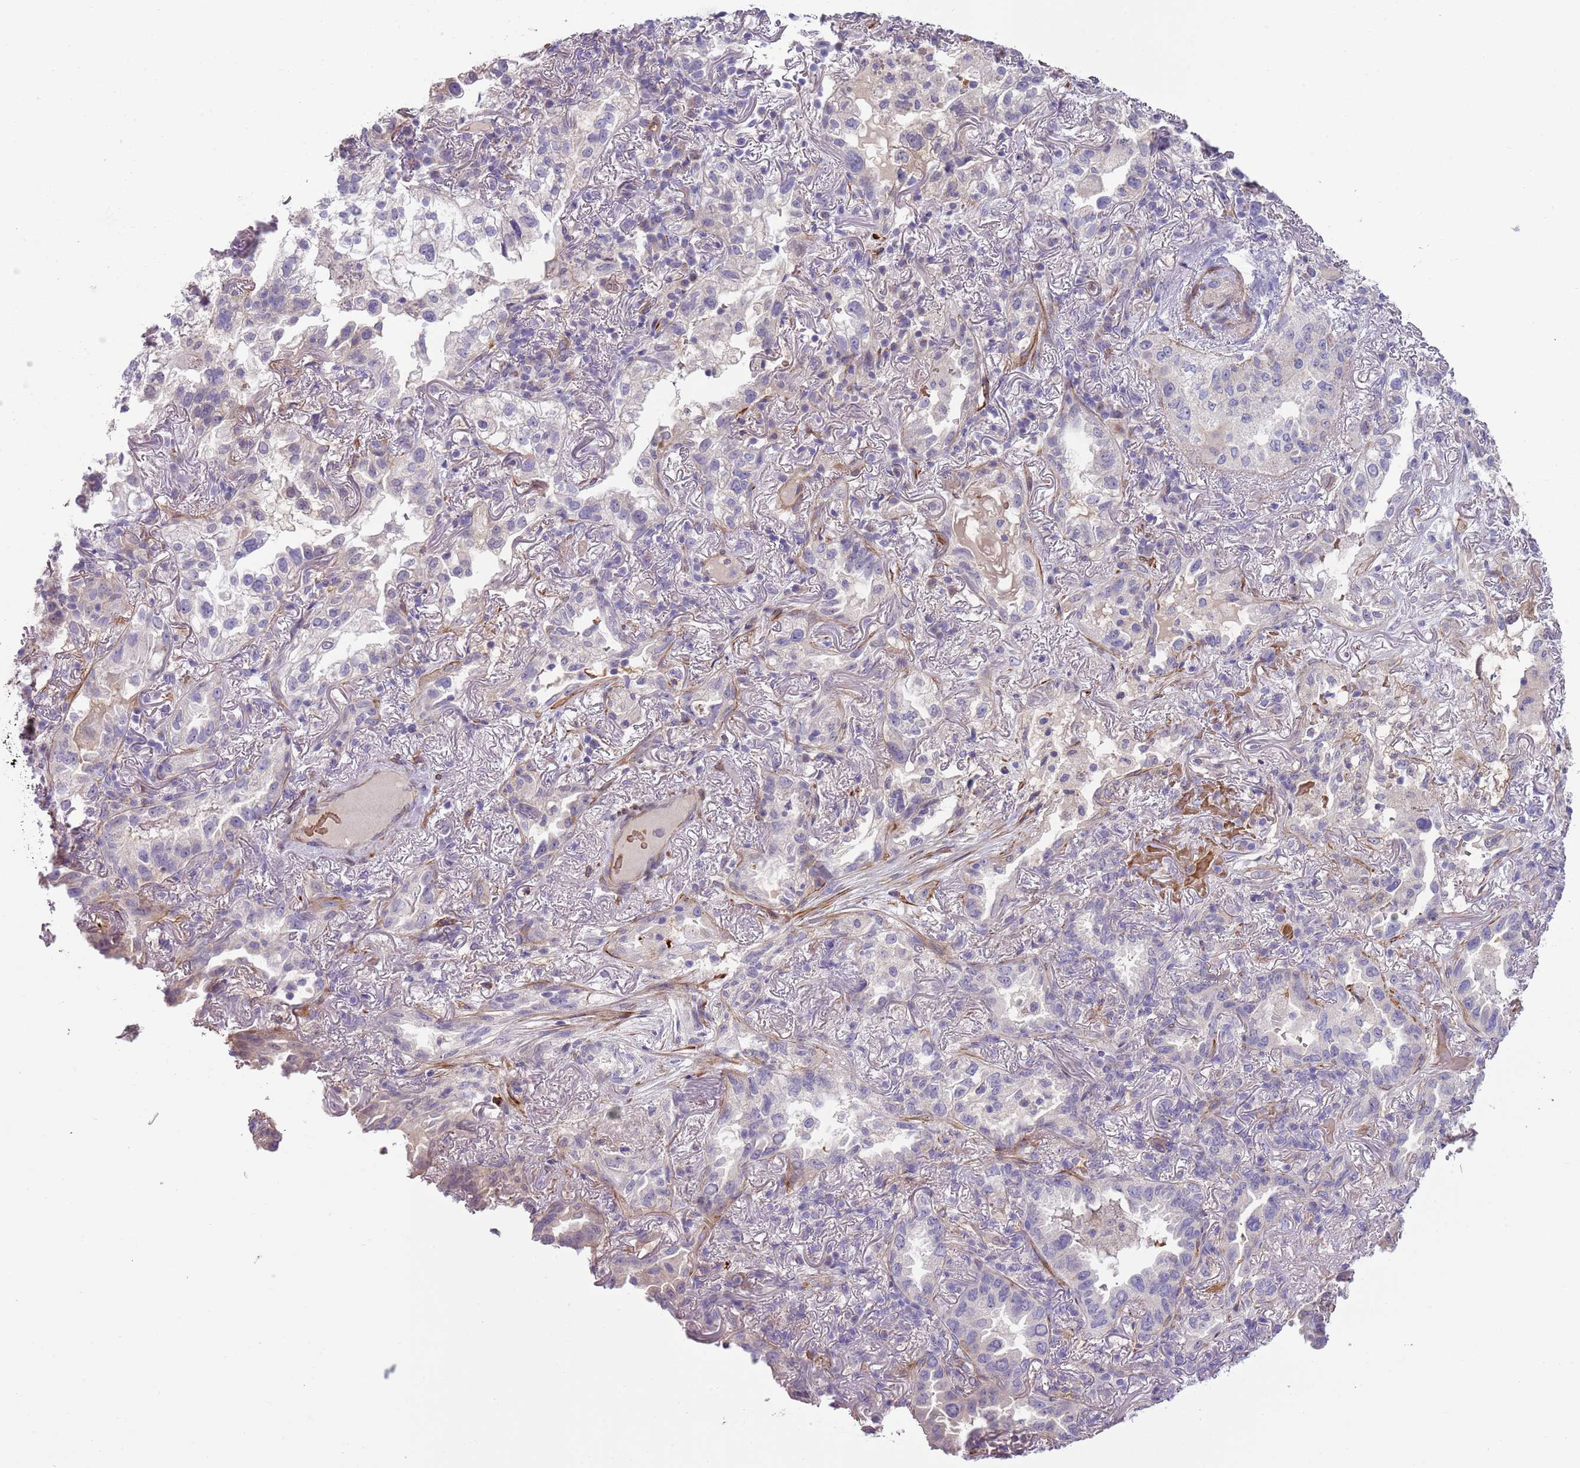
{"staining": {"intensity": "negative", "quantity": "none", "location": "none"}, "tissue": "lung cancer", "cell_type": "Tumor cells", "image_type": "cancer", "snomed": [{"axis": "morphology", "description": "Adenocarcinoma, NOS"}, {"axis": "topography", "description": "Lung"}], "caption": "Tumor cells are negative for protein expression in human lung adenocarcinoma. Nuclei are stained in blue.", "gene": "TINAGL1", "patient": {"sex": "female", "age": 69}}